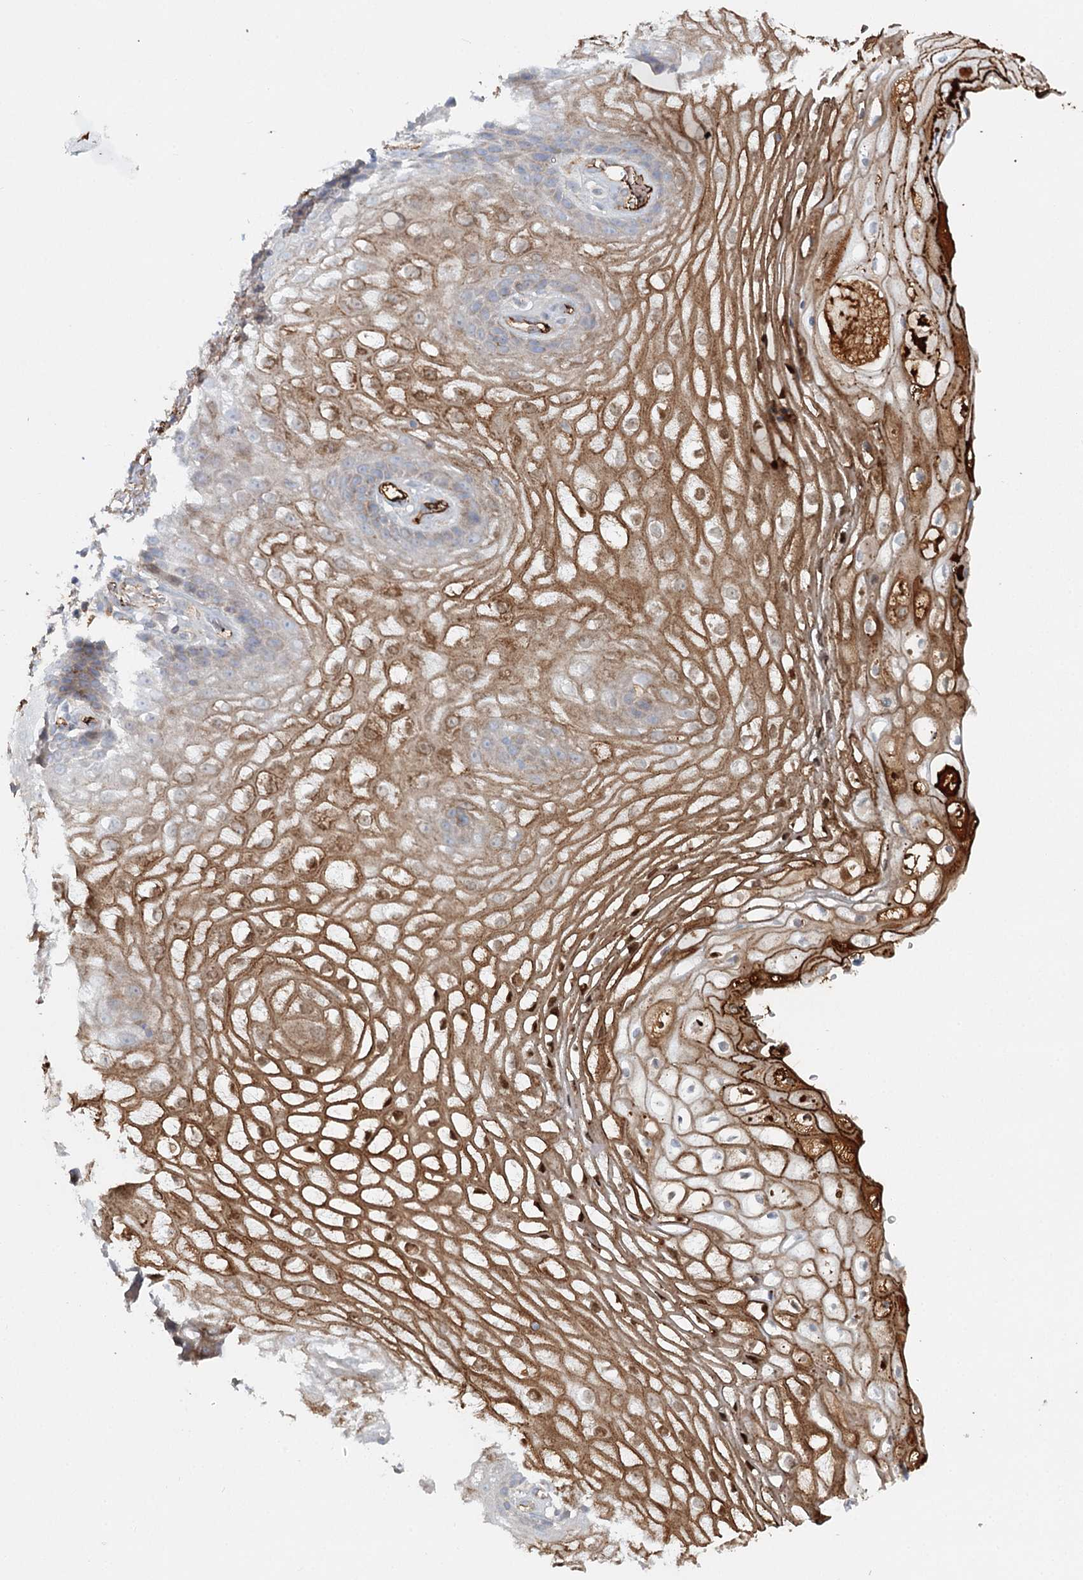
{"staining": {"intensity": "moderate", "quantity": "25%-75%", "location": "cytoplasmic/membranous,nuclear"}, "tissue": "vagina", "cell_type": "Squamous epithelial cells", "image_type": "normal", "snomed": [{"axis": "morphology", "description": "Normal tissue, NOS"}, {"axis": "topography", "description": "Vagina"}], "caption": "IHC staining of unremarkable vagina, which demonstrates medium levels of moderate cytoplasmic/membranous,nuclear staining in about 25%-75% of squamous epithelial cells indicating moderate cytoplasmic/membranous,nuclear protein positivity. The staining was performed using DAB (brown) for protein detection and nuclei were counterstained in hematoxylin (blue).", "gene": "ALKBH8", "patient": {"sex": "female", "age": 60}}